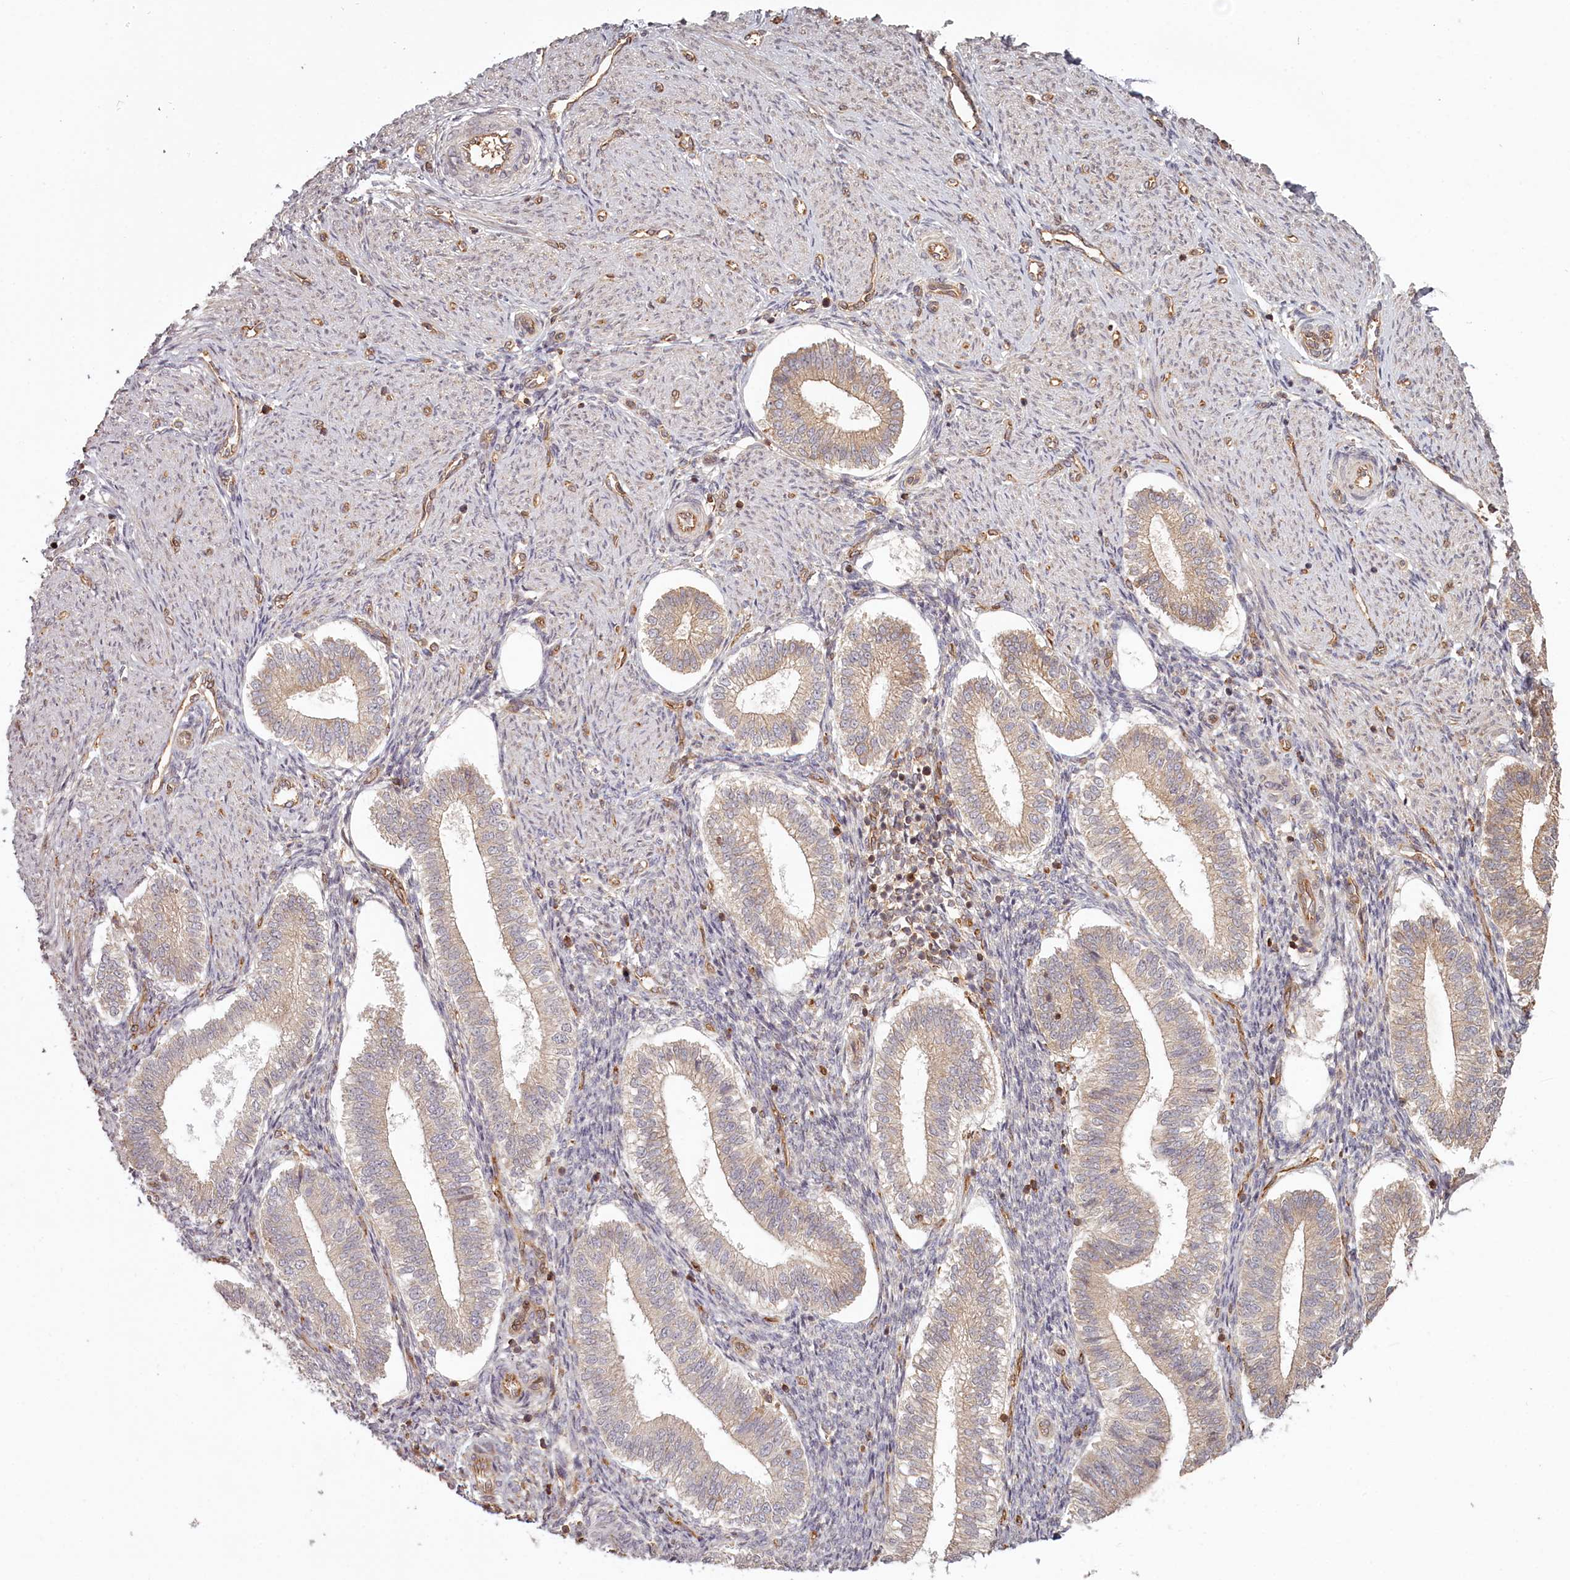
{"staining": {"intensity": "negative", "quantity": "none", "location": "none"}, "tissue": "endometrium", "cell_type": "Cells in endometrial stroma", "image_type": "normal", "snomed": [{"axis": "morphology", "description": "Normal tissue, NOS"}, {"axis": "topography", "description": "Endometrium"}], "caption": "Cells in endometrial stroma are negative for protein expression in benign human endometrium. The staining is performed using DAB brown chromogen with nuclei counter-stained in using hematoxylin.", "gene": "TMIE", "patient": {"sex": "female", "age": 25}}